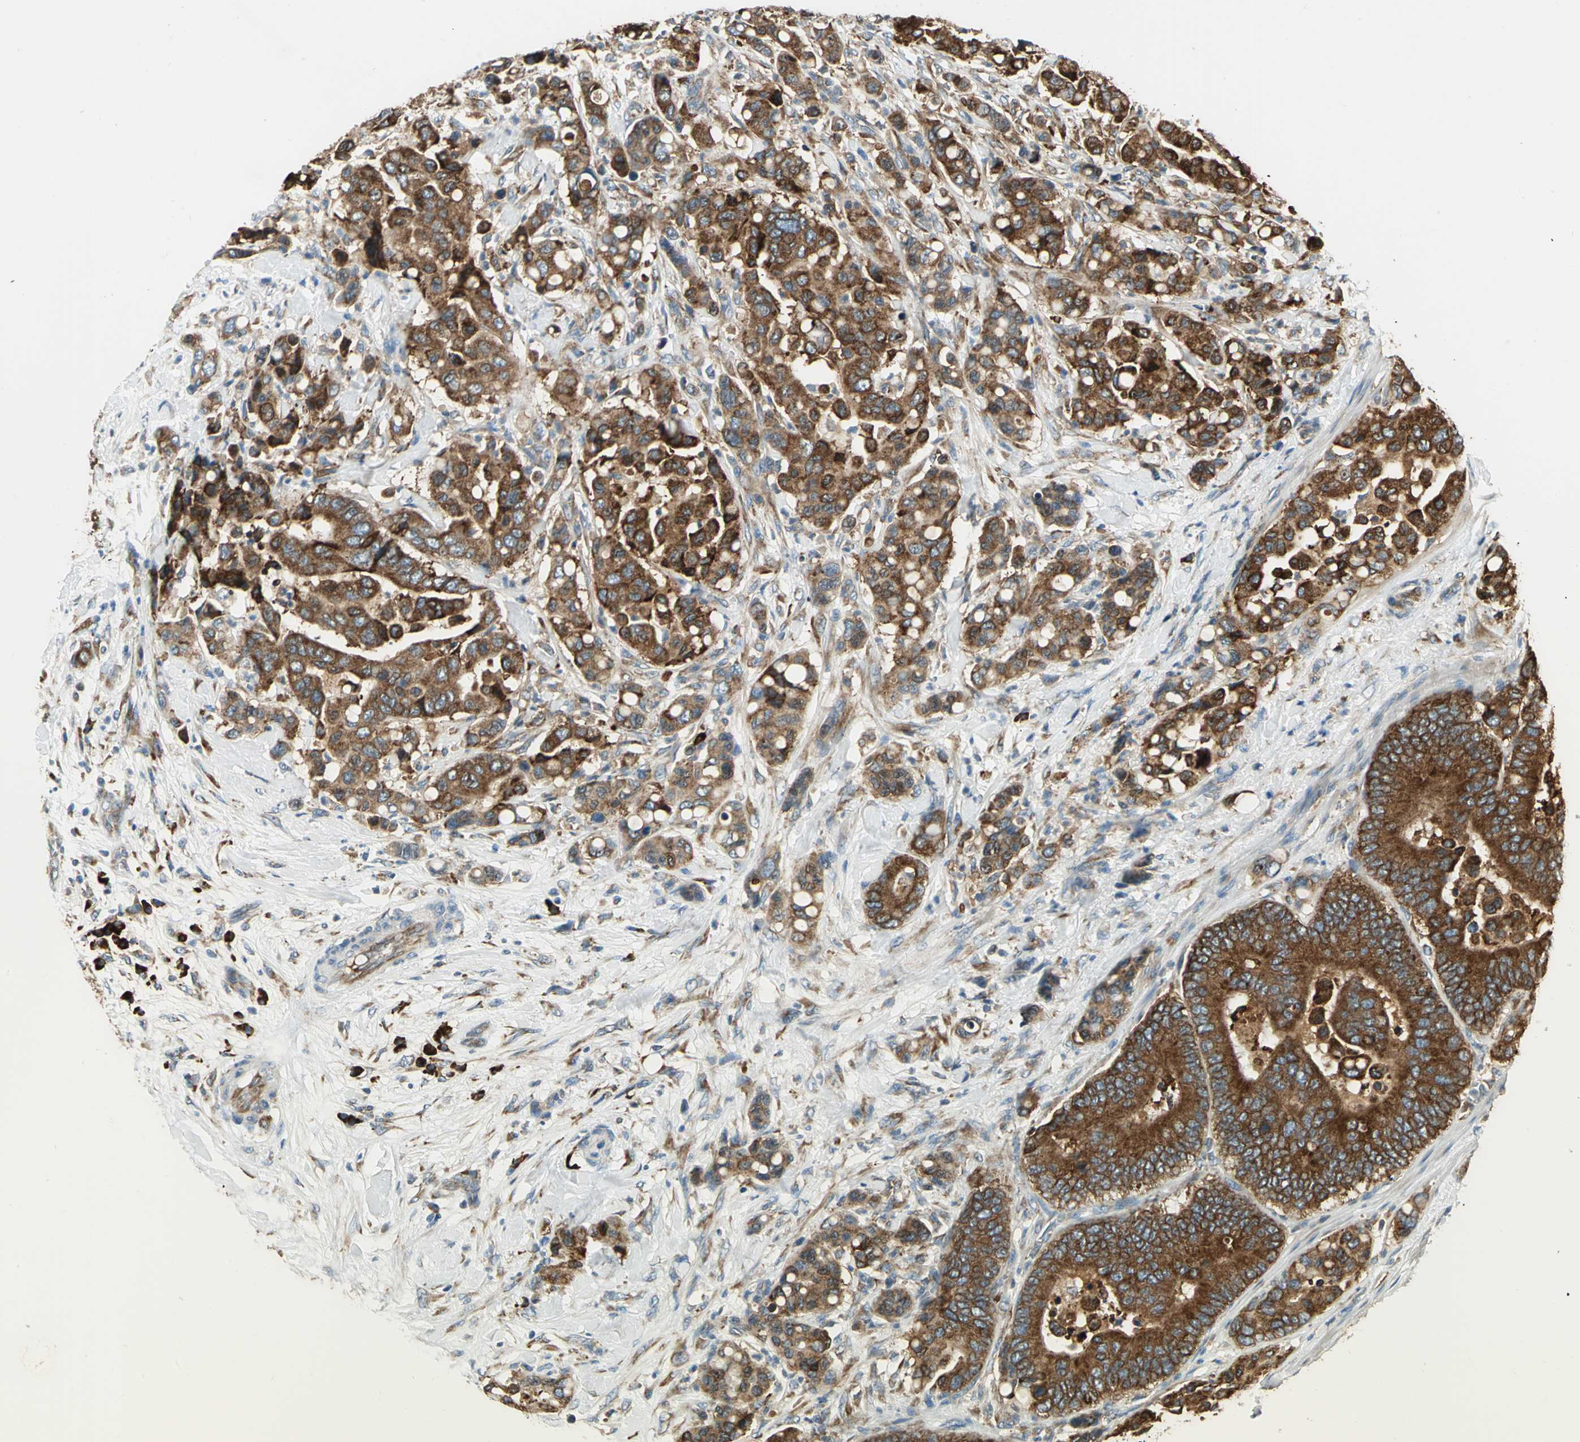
{"staining": {"intensity": "strong", "quantity": ">75%", "location": "cytoplasmic/membranous"}, "tissue": "colorectal cancer", "cell_type": "Tumor cells", "image_type": "cancer", "snomed": [{"axis": "morphology", "description": "Normal tissue, NOS"}, {"axis": "morphology", "description": "Adenocarcinoma, NOS"}, {"axis": "topography", "description": "Colon"}], "caption": "DAB (3,3'-diaminobenzidine) immunohistochemical staining of human colorectal cancer reveals strong cytoplasmic/membranous protein positivity in approximately >75% of tumor cells.", "gene": "PDIA4", "patient": {"sex": "male", "age": 82}}